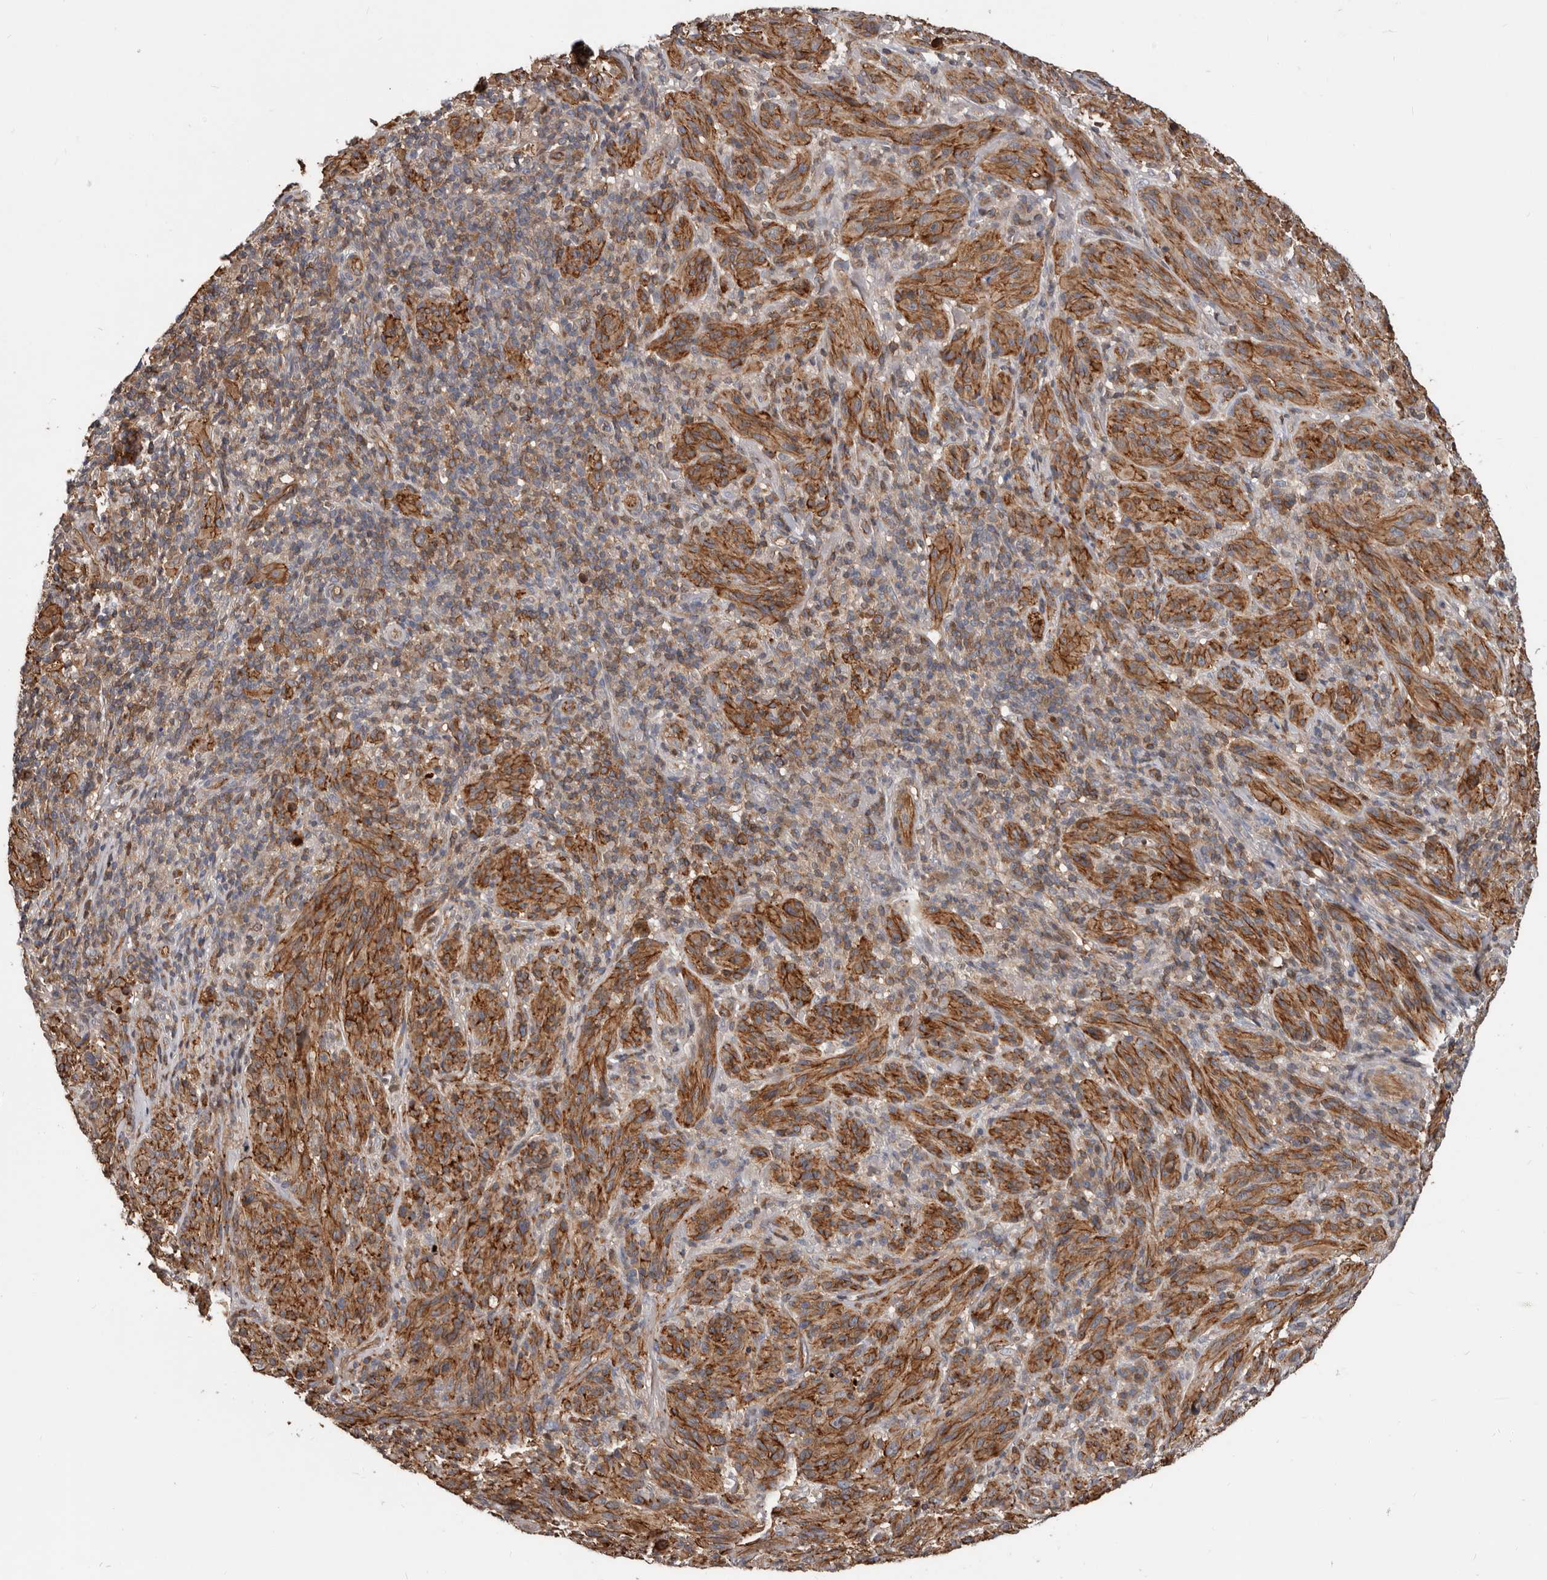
{"staining": {"intensity": "moderate", "quantity": ">75%", "location": "cytoplasmic/membranous"}, "tissue": "melanoma", "cell_type": "Tumor cells", "image_type": "cancer", "snomed": [{"axis": "morphology", "description": "Malignant melanoma, NOS"}, {"axis": "topography", "description": "Skin of head"}], "caption": "An image of malignant melanoma stained for a protein exhibits moderate cytoplasmic/membranous brown staining in tumor cells.", "gene": "PNRC2", "patient": {"sex": "male", "age": 96}}